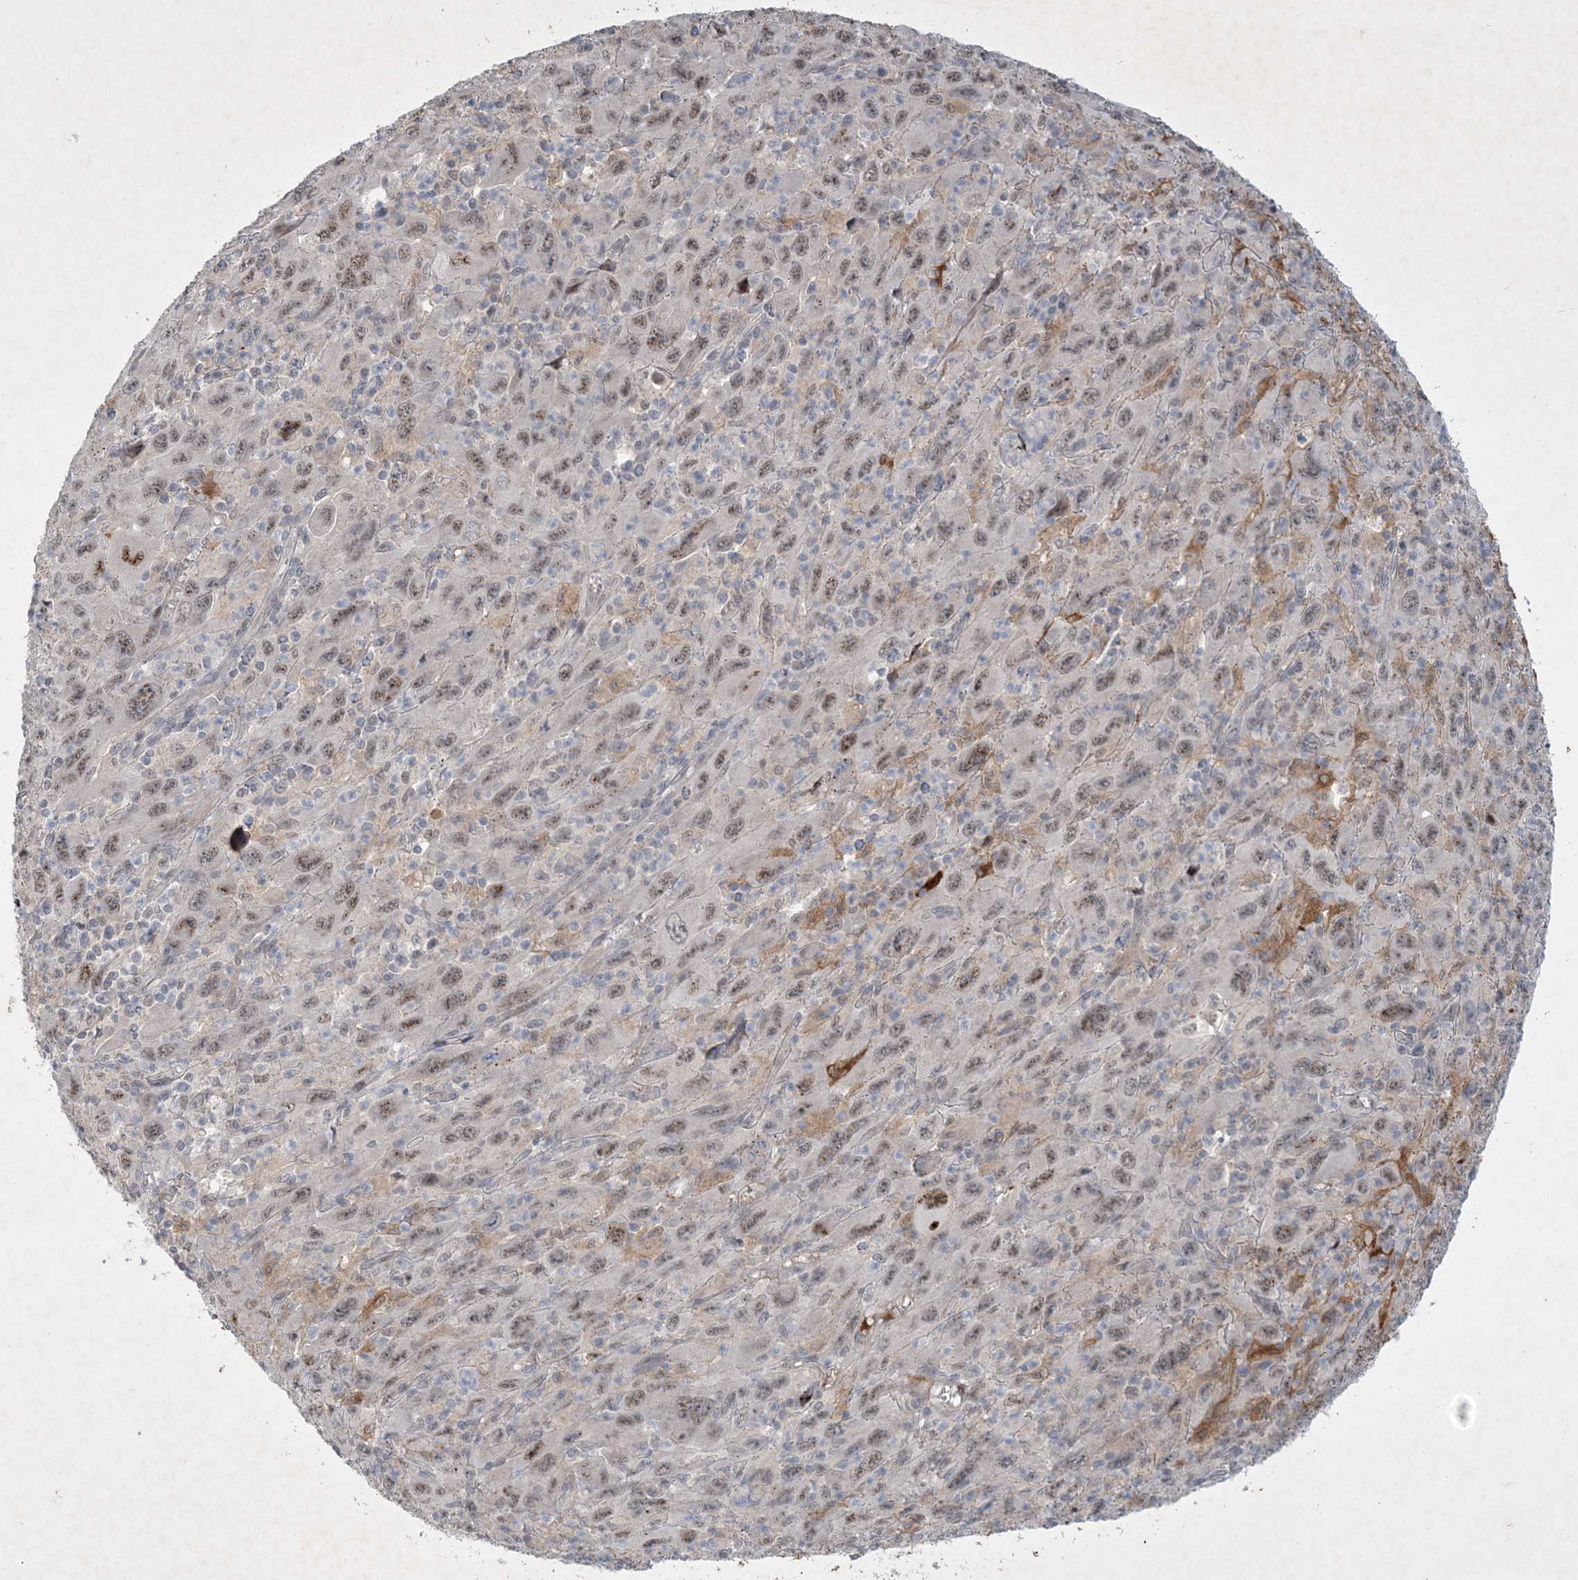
{"staining": {"intensity": "weak", "quantity": ">75%", "location": "nuclear"}, "tissue": "melanoma", "cell_type": "Tumor cells", "image_type": "cancer", "snomed": [{"axis": "morphology", "description": "Malignant melanoma, Metastatic site"}, {"axis": "topography", "description": "Skin"}], "caption": "Tumor cells reveal weak nuclear positivity in about >75% of cells in malignant melanoma (metastatic site).", "gene": "THG1L", "patient": {"sex": "female", "age": 56}}